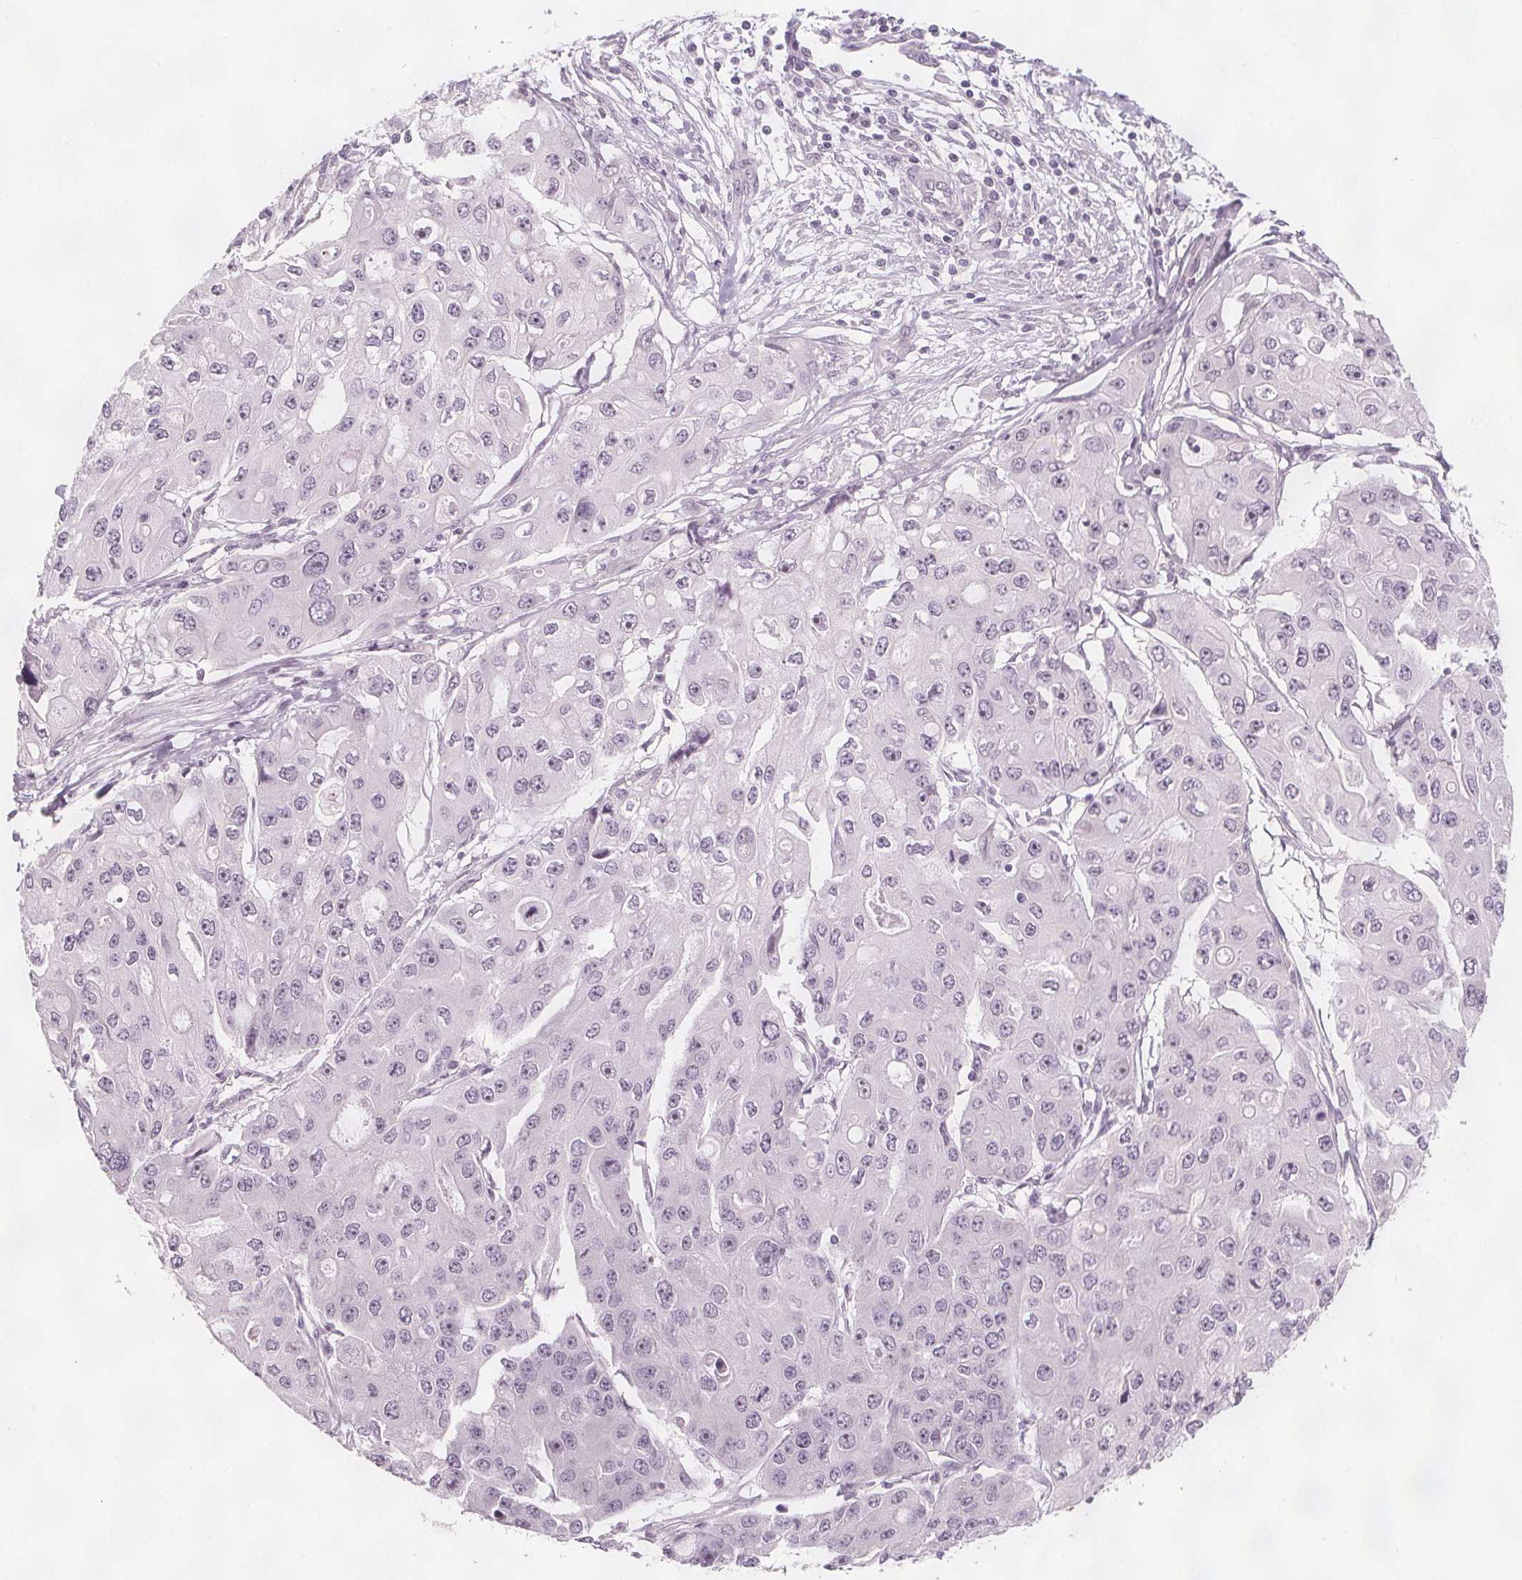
{"staining": {"intensity": "negative", "quantity": "none", "location": "none"}, "tissue": "ovarian cancer", "cell_type": "Tumor cells", "image_type": "cancer", "snomed": [{"axis": "morphology", "description": "Cystadenocarcinoma, serous, NOS"}, {"axis": "topography", "description": "Ovary"}], "caption": "IHC histopathology image of neoplastic tissue: human ovarian cancer stained with DAB (3,3'-diaminobenzidine) reveals no significant protein expression in tumor cells.", "gene": "C1orf167", "patient": {"sex": "female", "age": 56}}